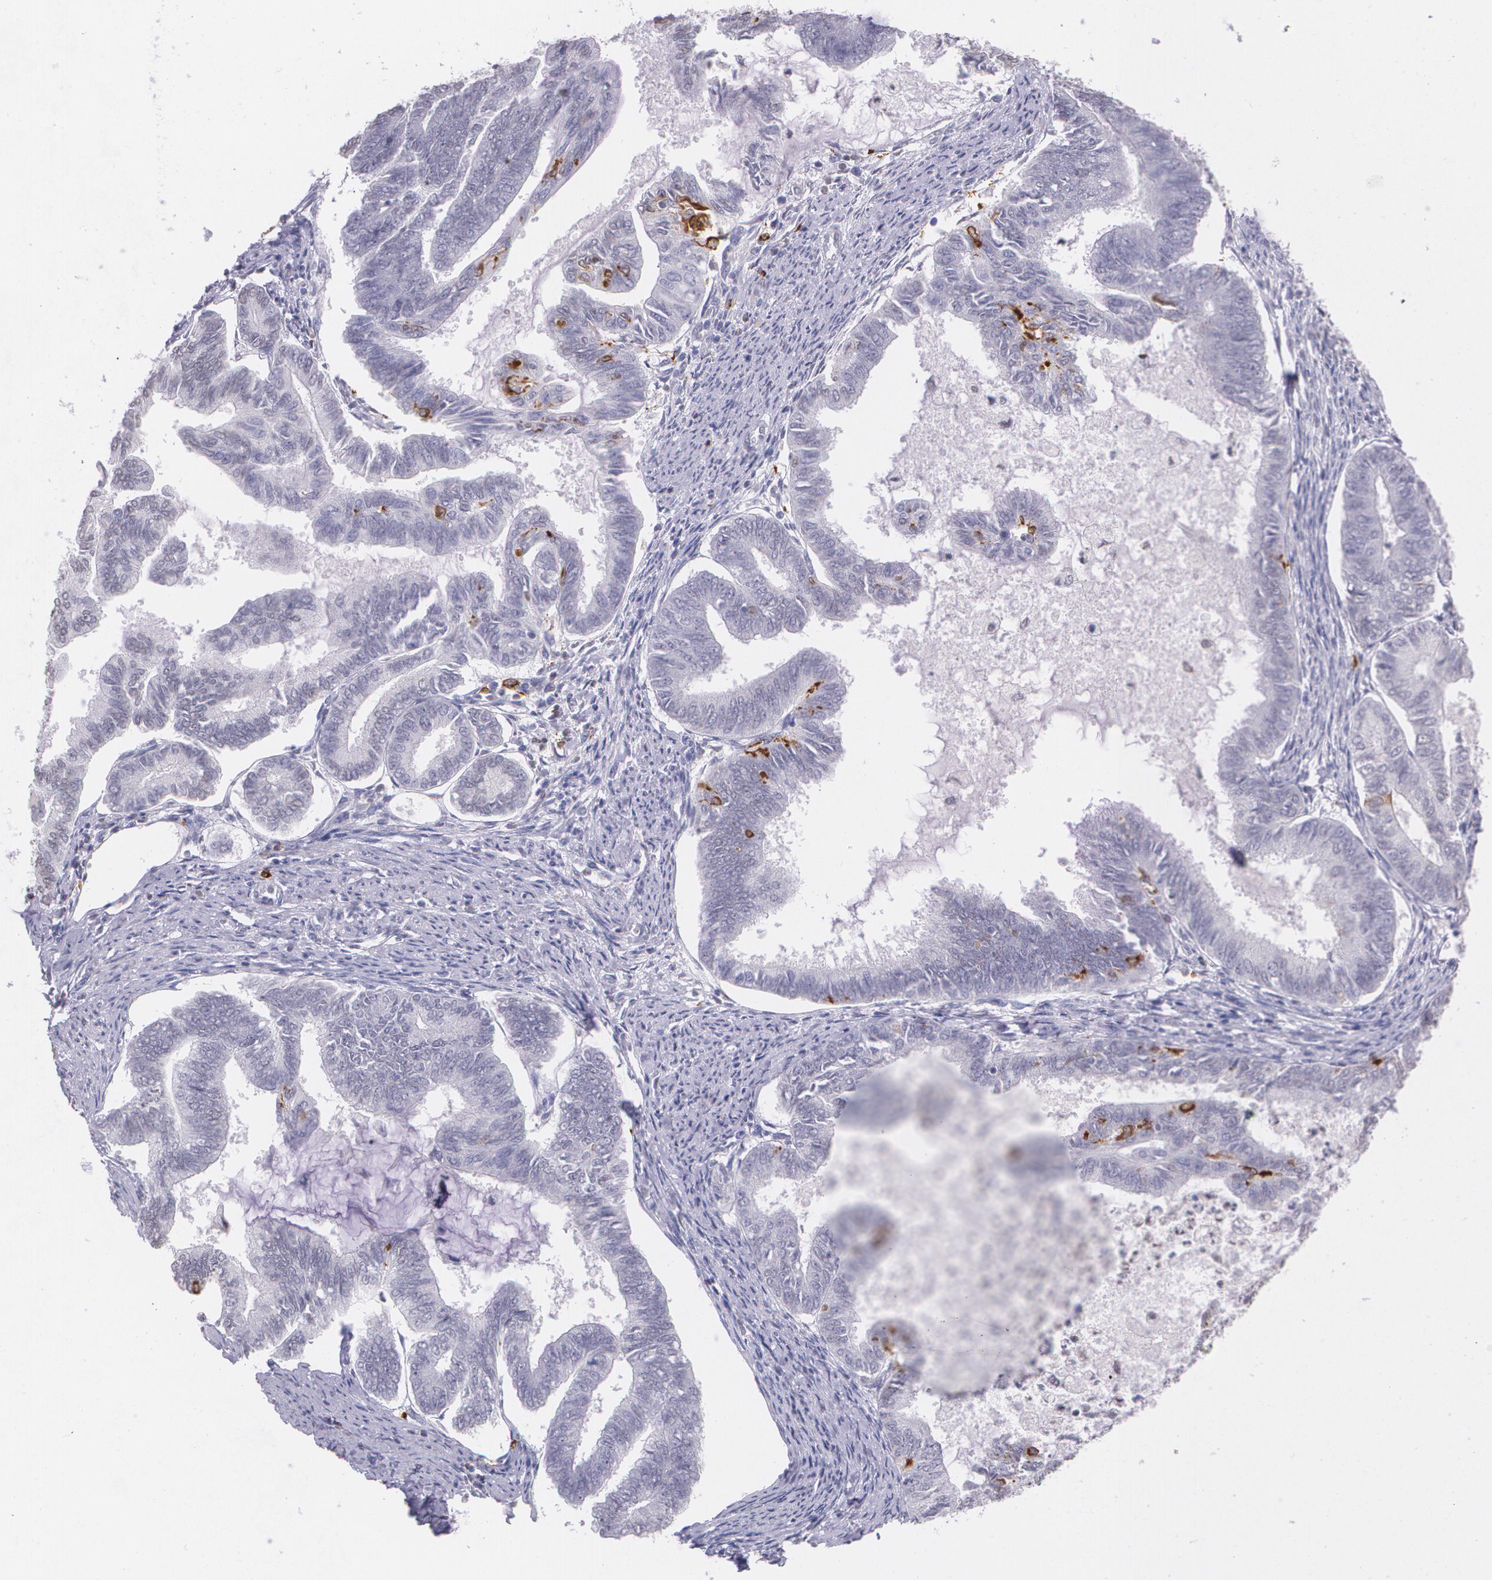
{"staining": {"intensity": "negative", "quantity": "none", "location": "none"}, "tissue": "endometrial cancer", "cell_type": "Tumor cells", "image_type": "cancer", "snomed": [{"axis": "morphology", "description": "Adenocarcinoma, NOS"}, {"axis": "topography", "description": "Endometrium"}], "caption": "Immunohistochemistry of human endometrial adenocarcinoma demonstrates no positivity in tumor cells. Brightfield microscopy of IHC stained with DAB (brown) and hematoxylin (blue), captured at high magnification.", "gene": "RTN1", "patient": {"sex": "female", "age": 86}}